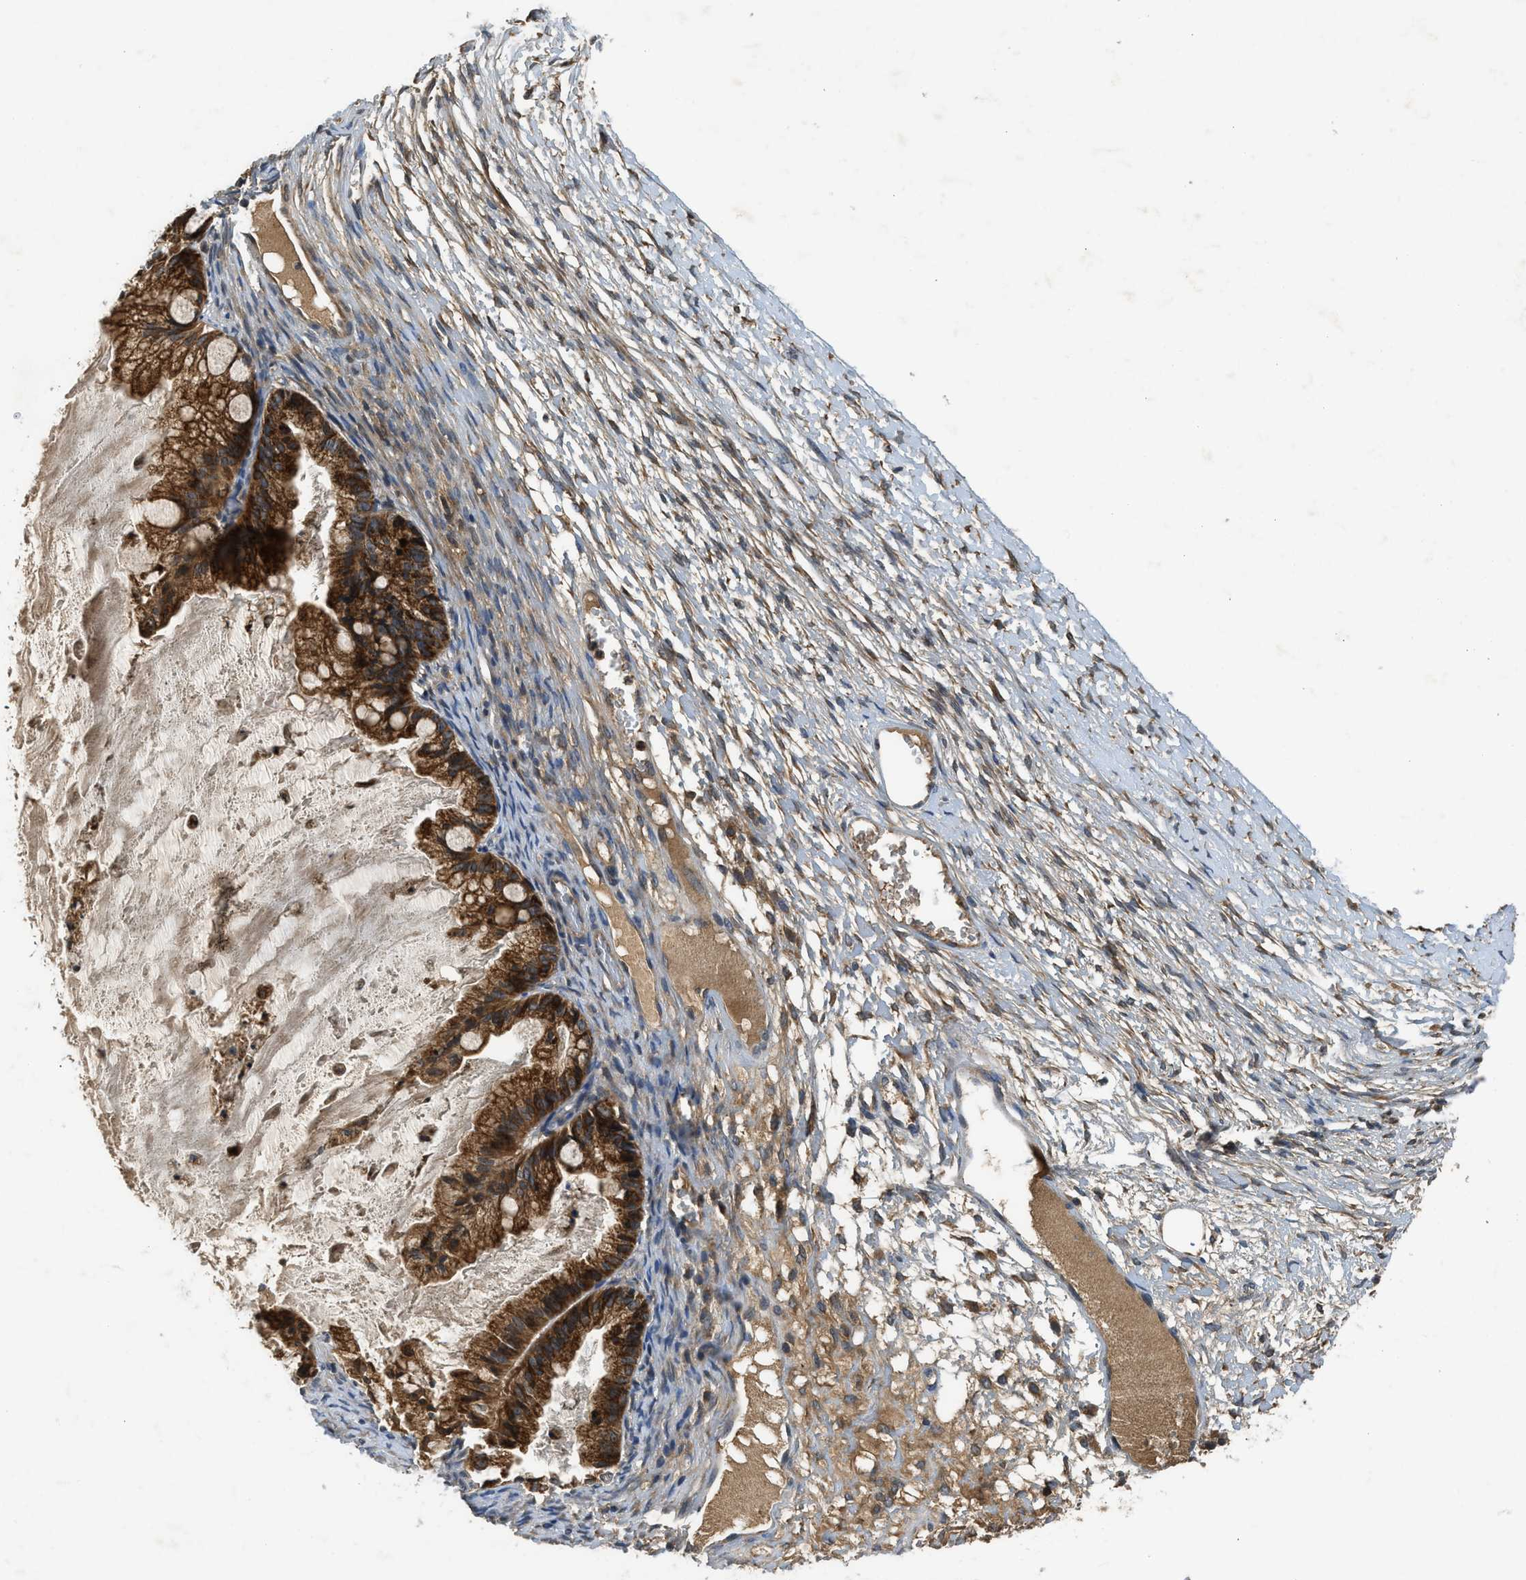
{"staining": {"intensity": "strong", "quantity": ">75%", "location": "cytoplasmic/membranous"}, "tissue": "ovarian cancer", "cell_type": "Tumor cells", "image_type": "cancer", "snomed": [{"axis": "morphology", "description": "Cystadenocarcinoma, mucinous, NOS"}, {"axis": "topography", "description": "Ovary"}], "caption": "Protein analysis of ovarian mucinous cystadenocarcinoma tissue displays strong cytoplasmic/membranous staining in approximately >75% of tumor cells.", "gene": "PAFAH2", "patient": {"sex": "female", "age": 57}}